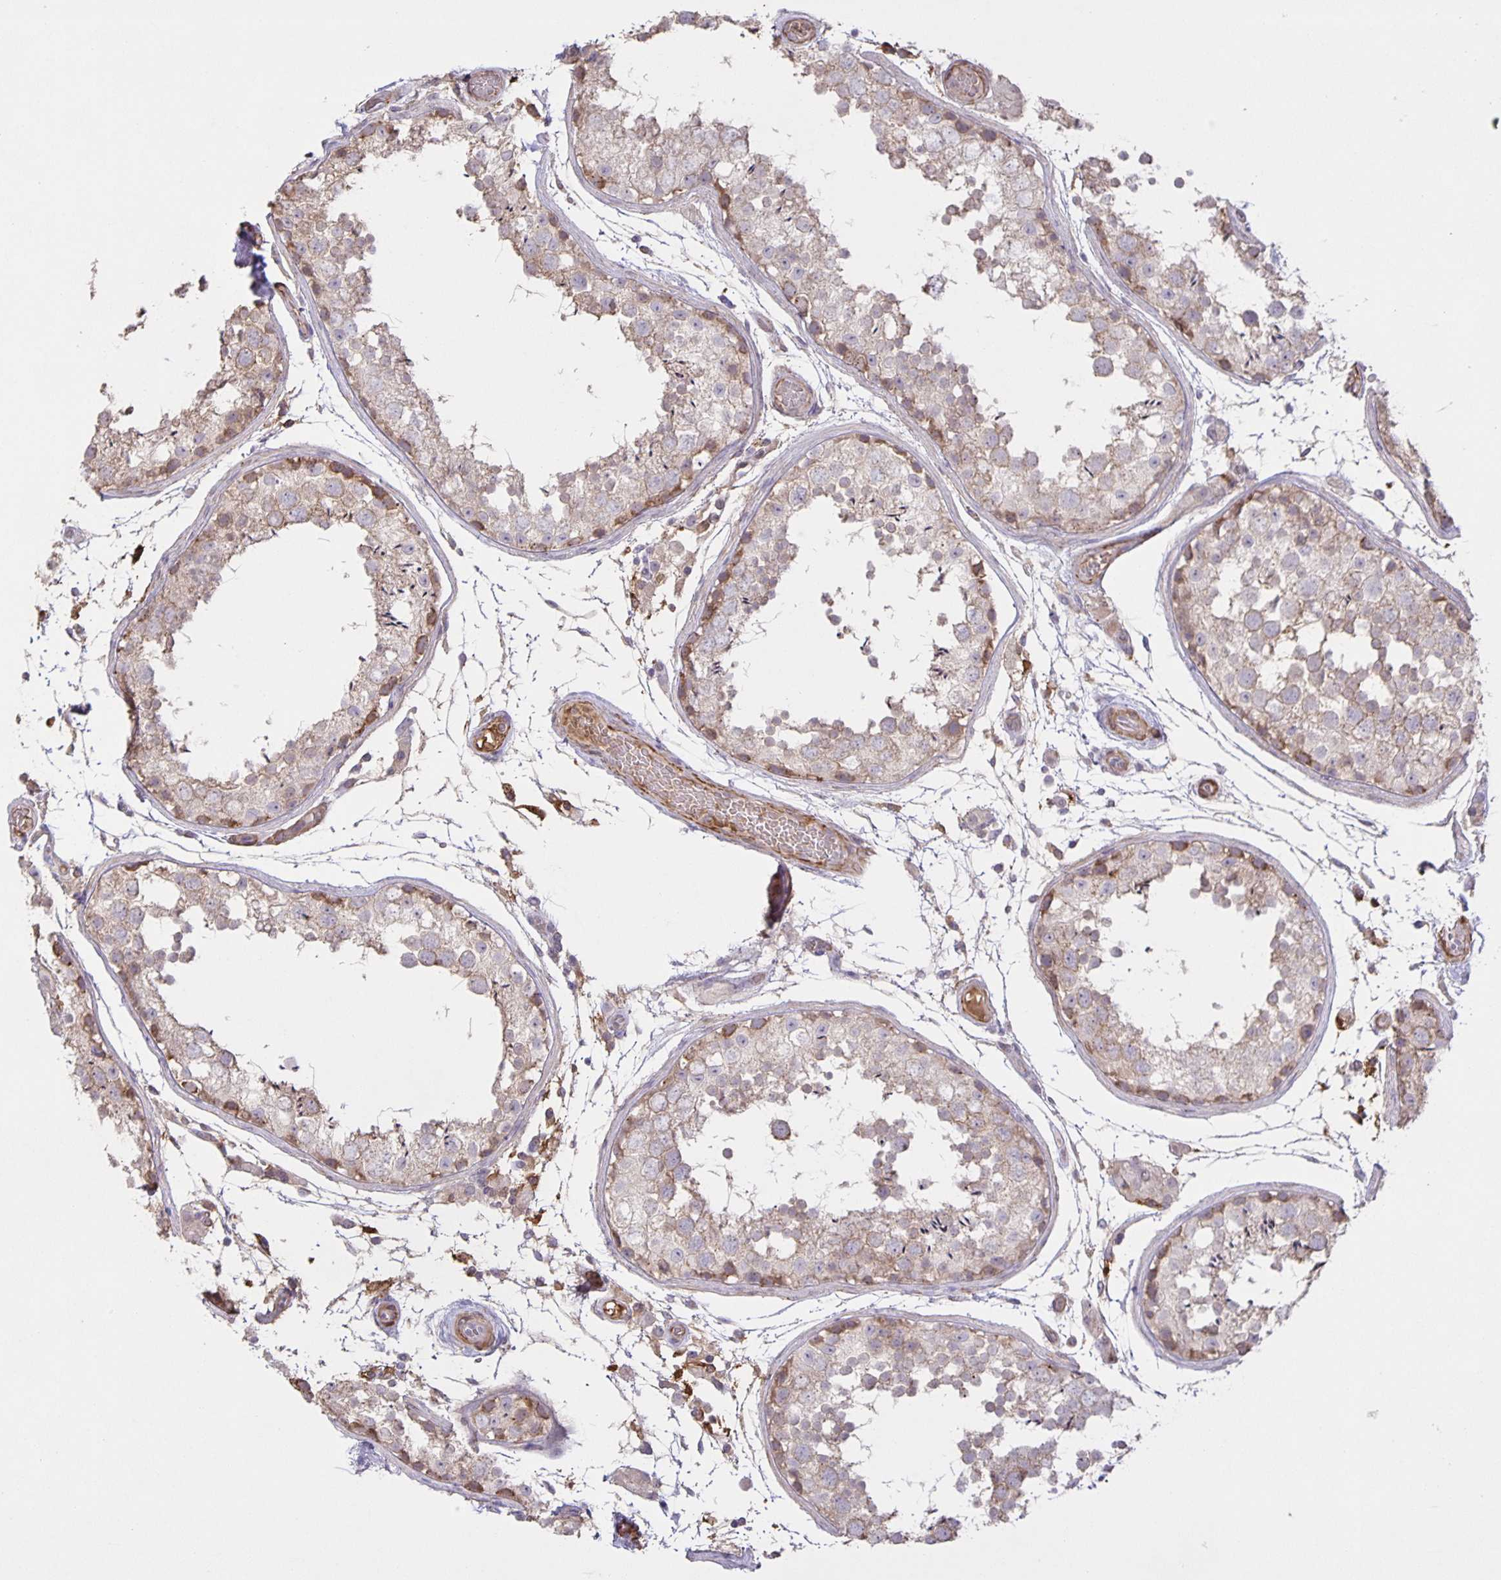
{"staining": {"intensity": "moderate", "quantity": "<25%", "location": "cytoplasmic/membranous"}, "tissue": "testis", "cell_type": "Cells in seminiferous ducts", "image_type": "normal", "snomed": [{"axis": "morphology", "description": "Normal tissue, NOS"}, {"axis": "topography", "description": "Testis"}], "caption": "Immunohistochemistry (DAB) staining of benign testis demonstrates moderate cytoplasmic/membranous protein expression in approximately <25% of cells in seminiferous ducts.", "gene": "SRCIN1", "patient": {"sex": "male", "age": 29}}